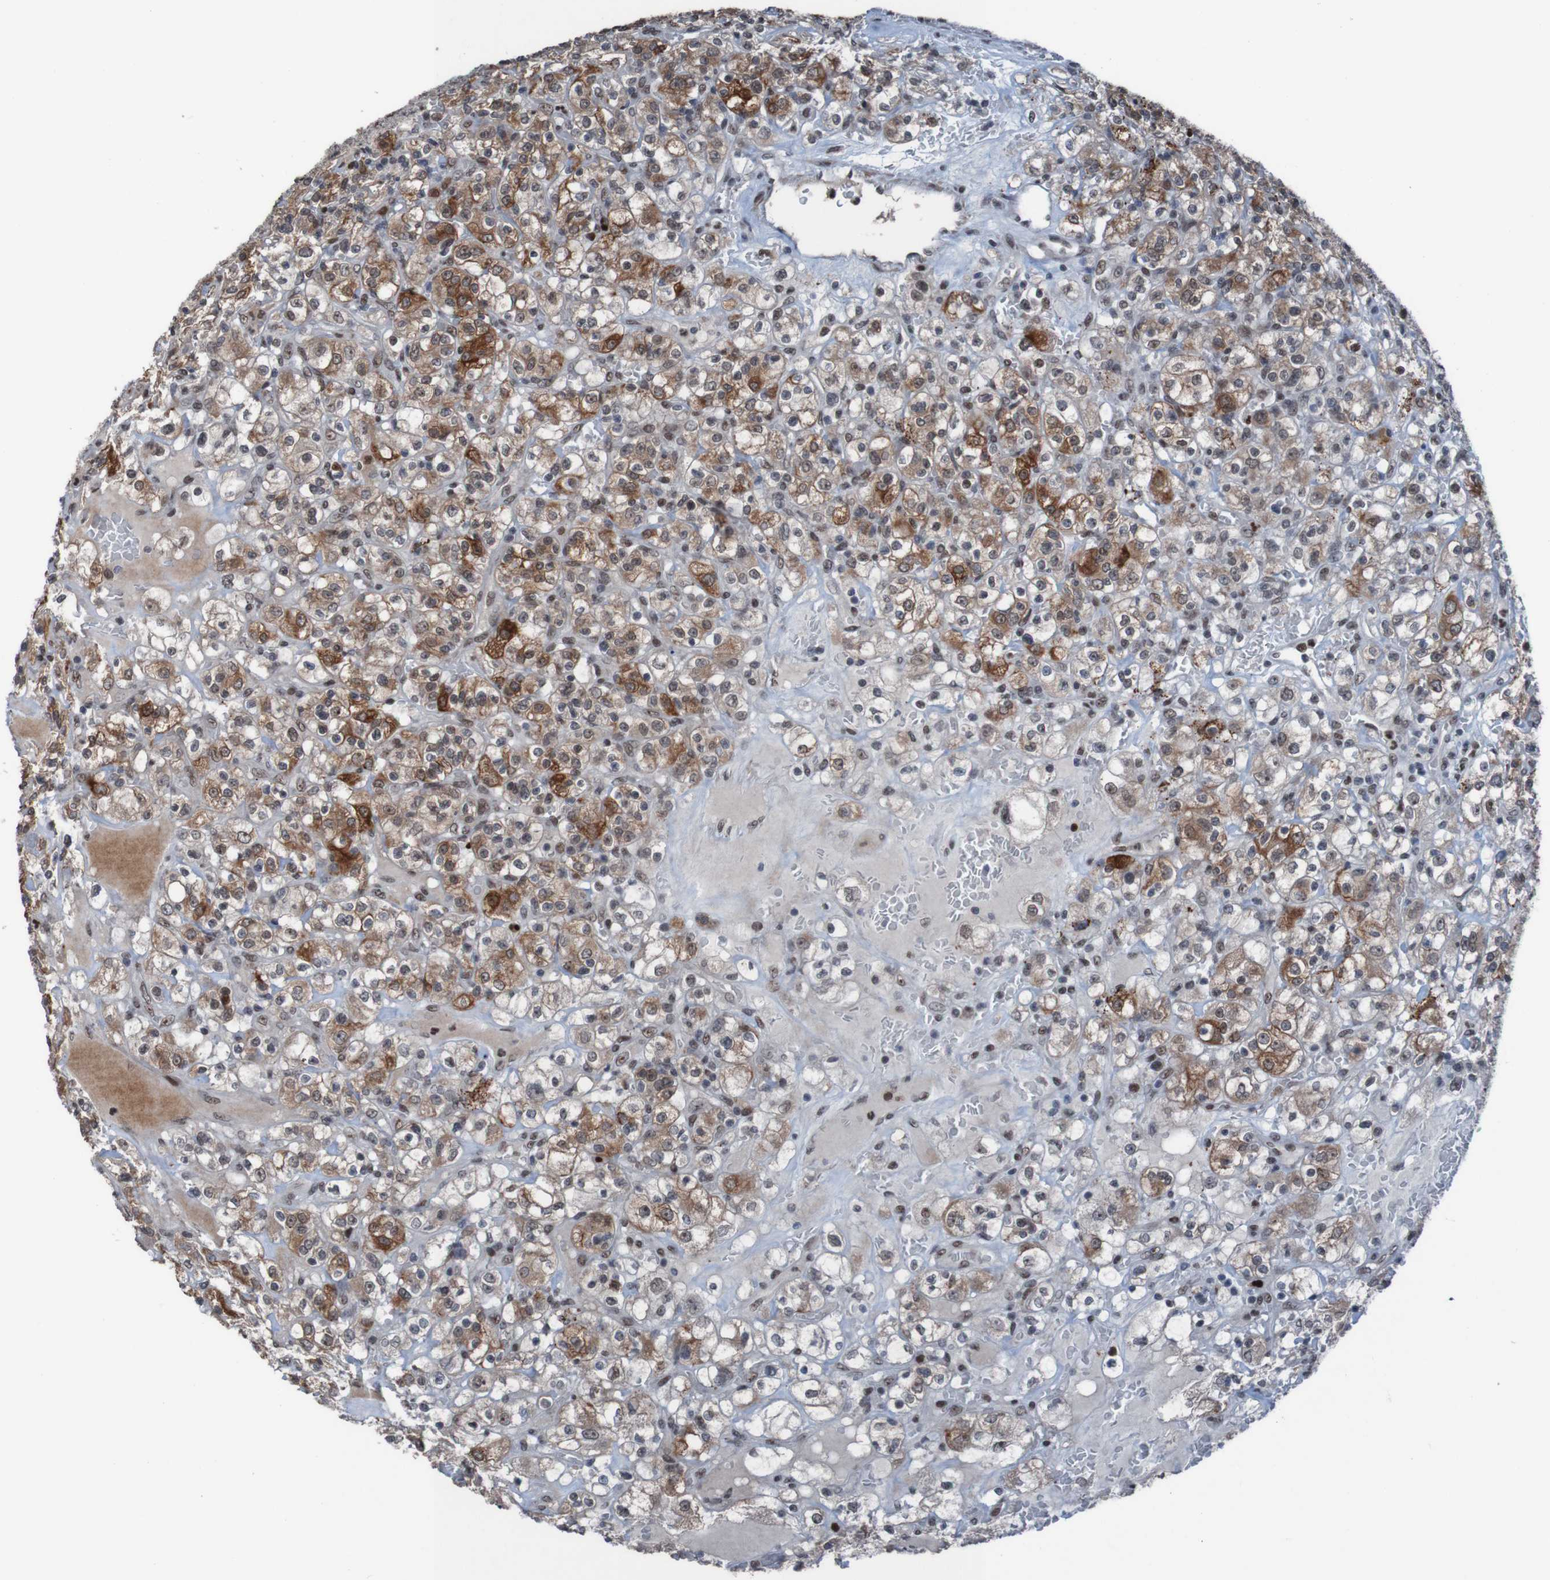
{"staining": {"intensity": "strong", "quantity": ">75%", "location": "cytoplasmic/membranous,nuclear"}, "tissue": "renal cancer", "cell_type": "Tumor cells", "image_type": "cancer", "snomed": [{"axis": "morphology", "description": "Normal tissue, NOS"}, {"axis": "morphology", "description": "Adenocarcinoma, NOS"}, {"axis": "topography", "description": "Kidney"}], "caption": "Approximately >75% of tumor cells in renal cancer demonstrate strong cytoplasmic/membranous and nuclear protein positivity as visualized by brown immunohistochemical staining.", "gene": "PHF2", "patient": {"sex": "female", "age": 72}}